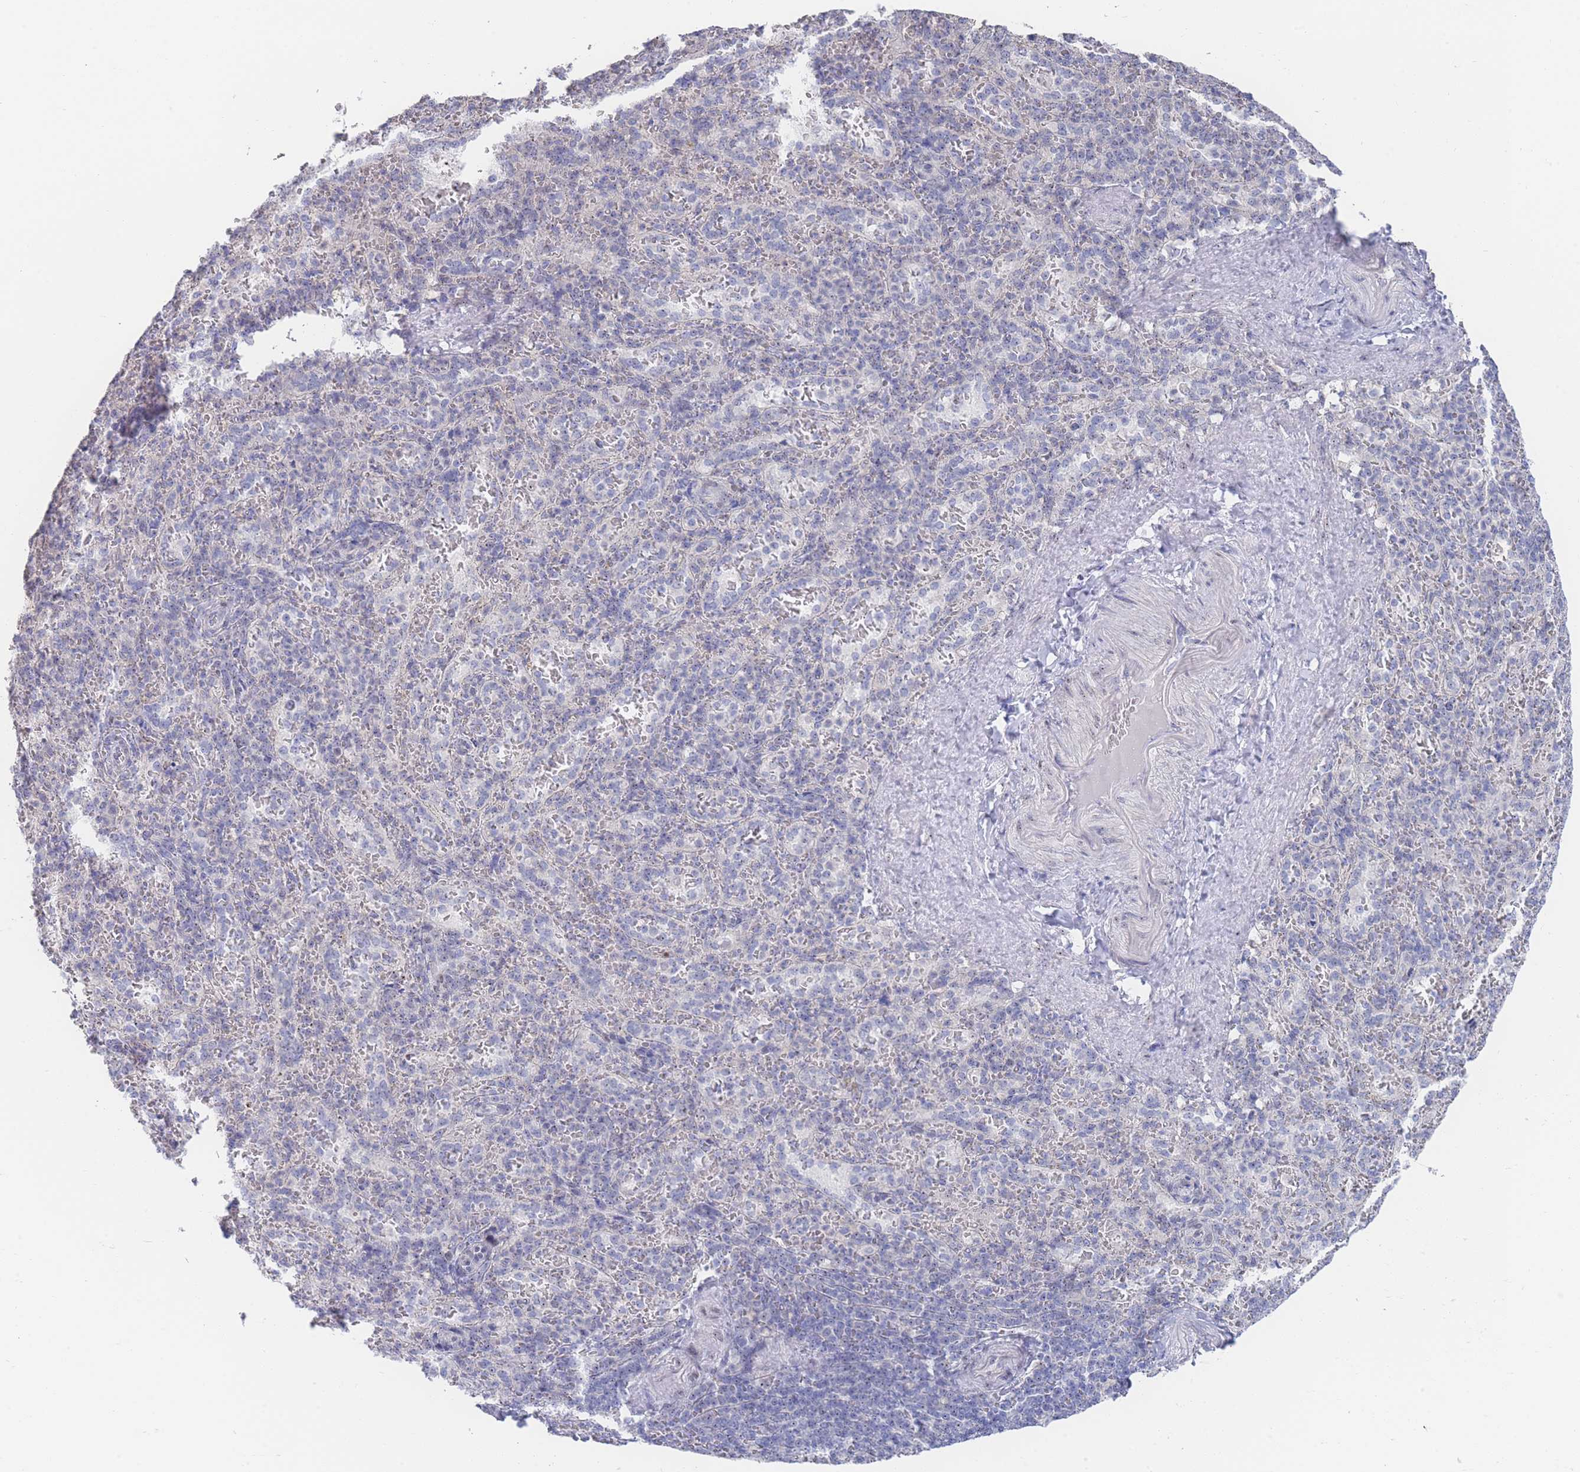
{"staining": {"intensity": "negative", "quantity": "none", "location": "none"}, "tissue": "spleen", "cell_type": "Cells in red pulp", "image_type": "normal", "snomed": [{"axis": "morphology", "description": "Normal tissue, NOS"}, {"axis": "topography", "description": "Spleen"}], "caption": "Cells in red pulp are negative for brown protein staining in benign spleen. Nuclei are stained in blue.", "gene": "ZNF142", "patient": {"sex": "female", "age": 21}}